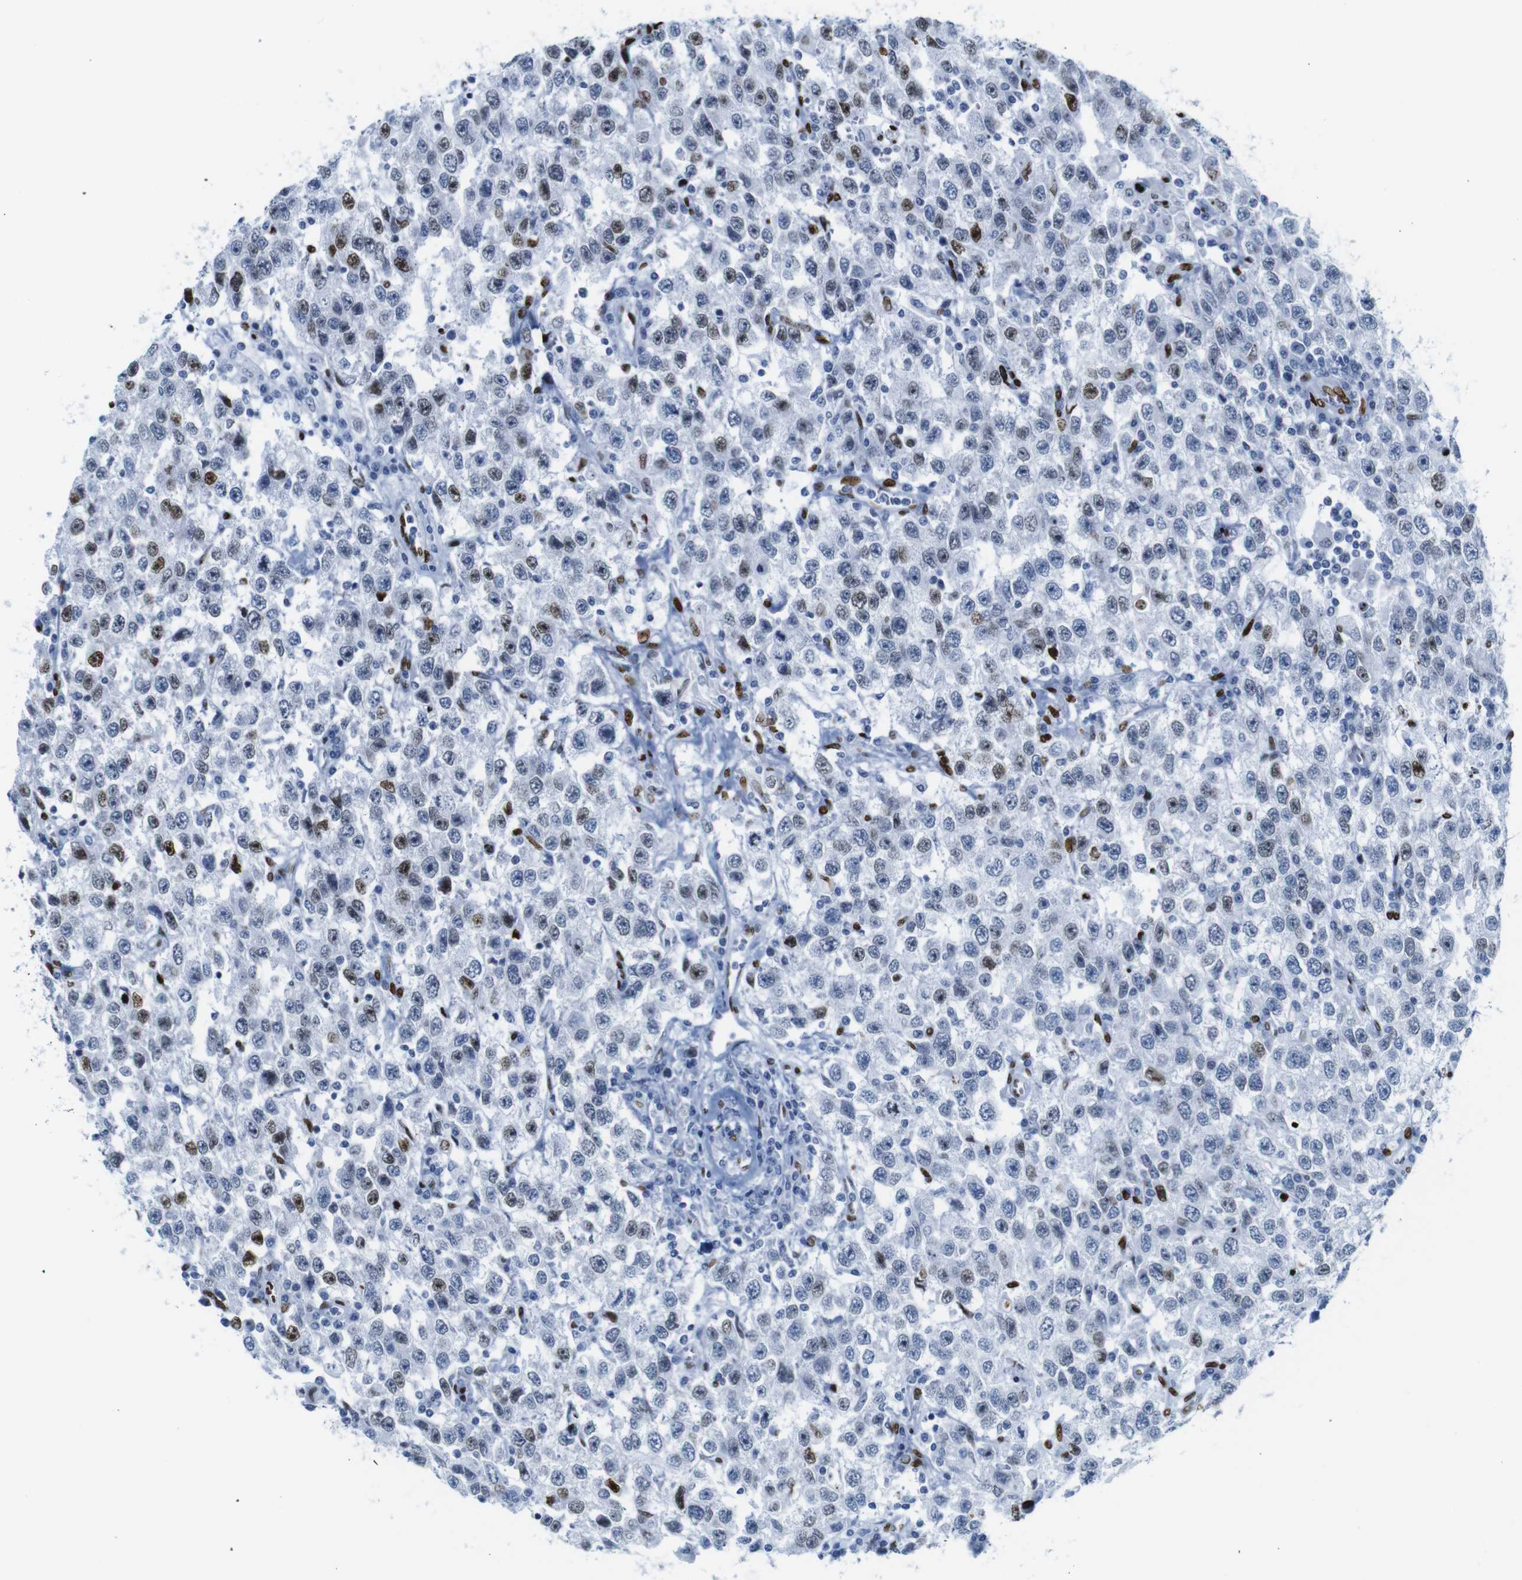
{"staining": {"intensity": "negative", "quantity": "none", "location": "none"}, "tissue": "testis cancer", "cell_type": "Tumor cells", "image_type": "cancer", "snomed": [{"axis": "morphology", "description": "Seminoma, NOS"}, {"axis": "topography", "description": "Testis"}], "caption": "This is an IHC image of human testis seminoma. There is no positivity in tumor cells.", "gene": "NPIPB15", "patient": {"sex": "male", "age": 41}}